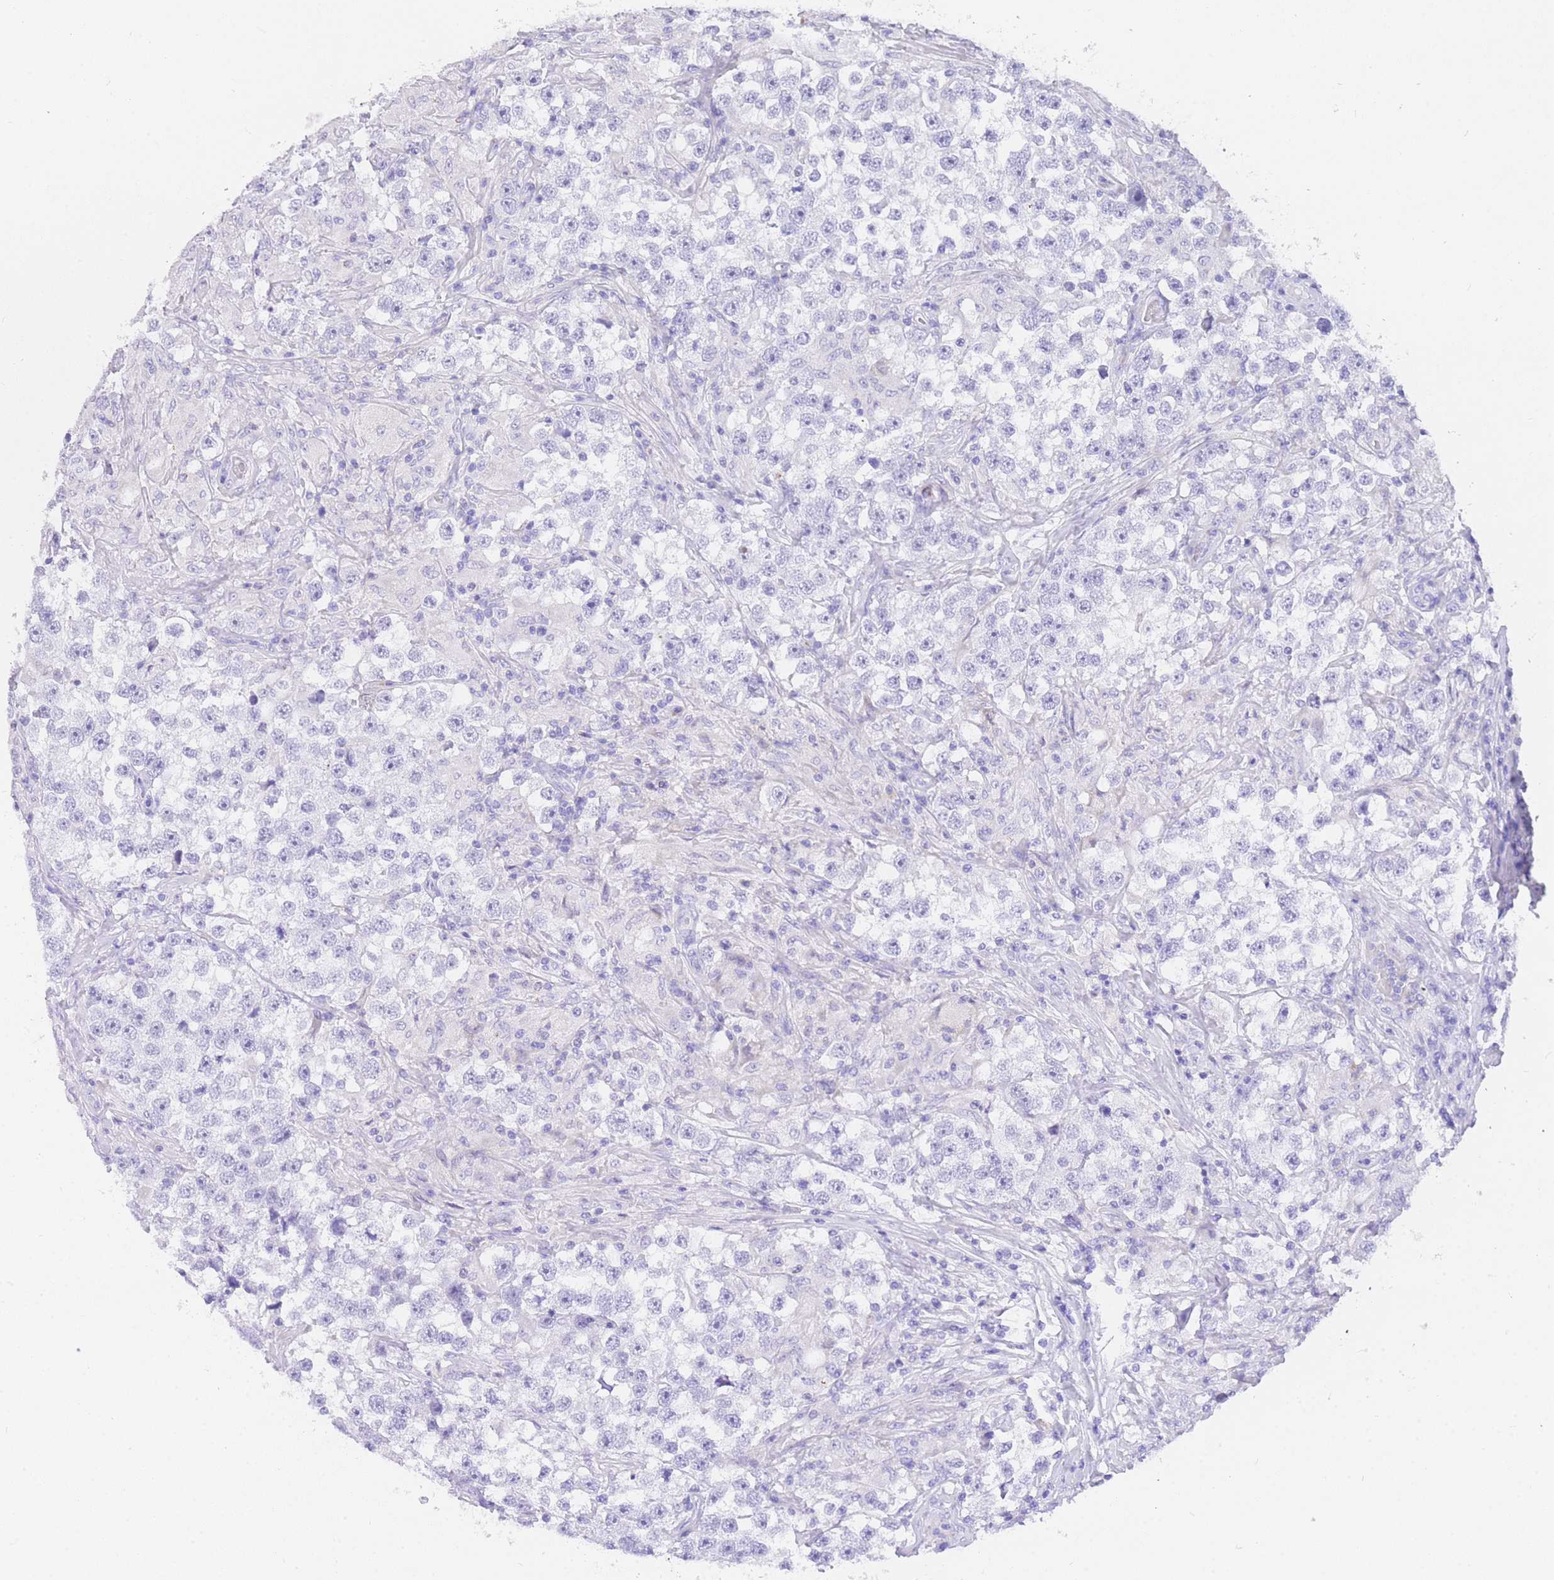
{"staining": {"intensity": "negative", "quantity": "none", "location": "none"}, "tissue": "testis cancer", "cell_type": "Tumor cells", "image_type": "cancer", "snomed": [{"axis": "morphology", "description": "Seminoma, NOS"}, {"axis": "topography", "description": "Testis"}], "caption": "DAB (3,3'-diaminobenzidine) immunohistochemical staining of human testis cancer (seminoma) demonstrates no significant positivity in tumor cells. (Immunohistochemistry, brightfield microscopy, high magnification).", "gene": "NKD2", "patient": {"sex": "male", "age": 46}}